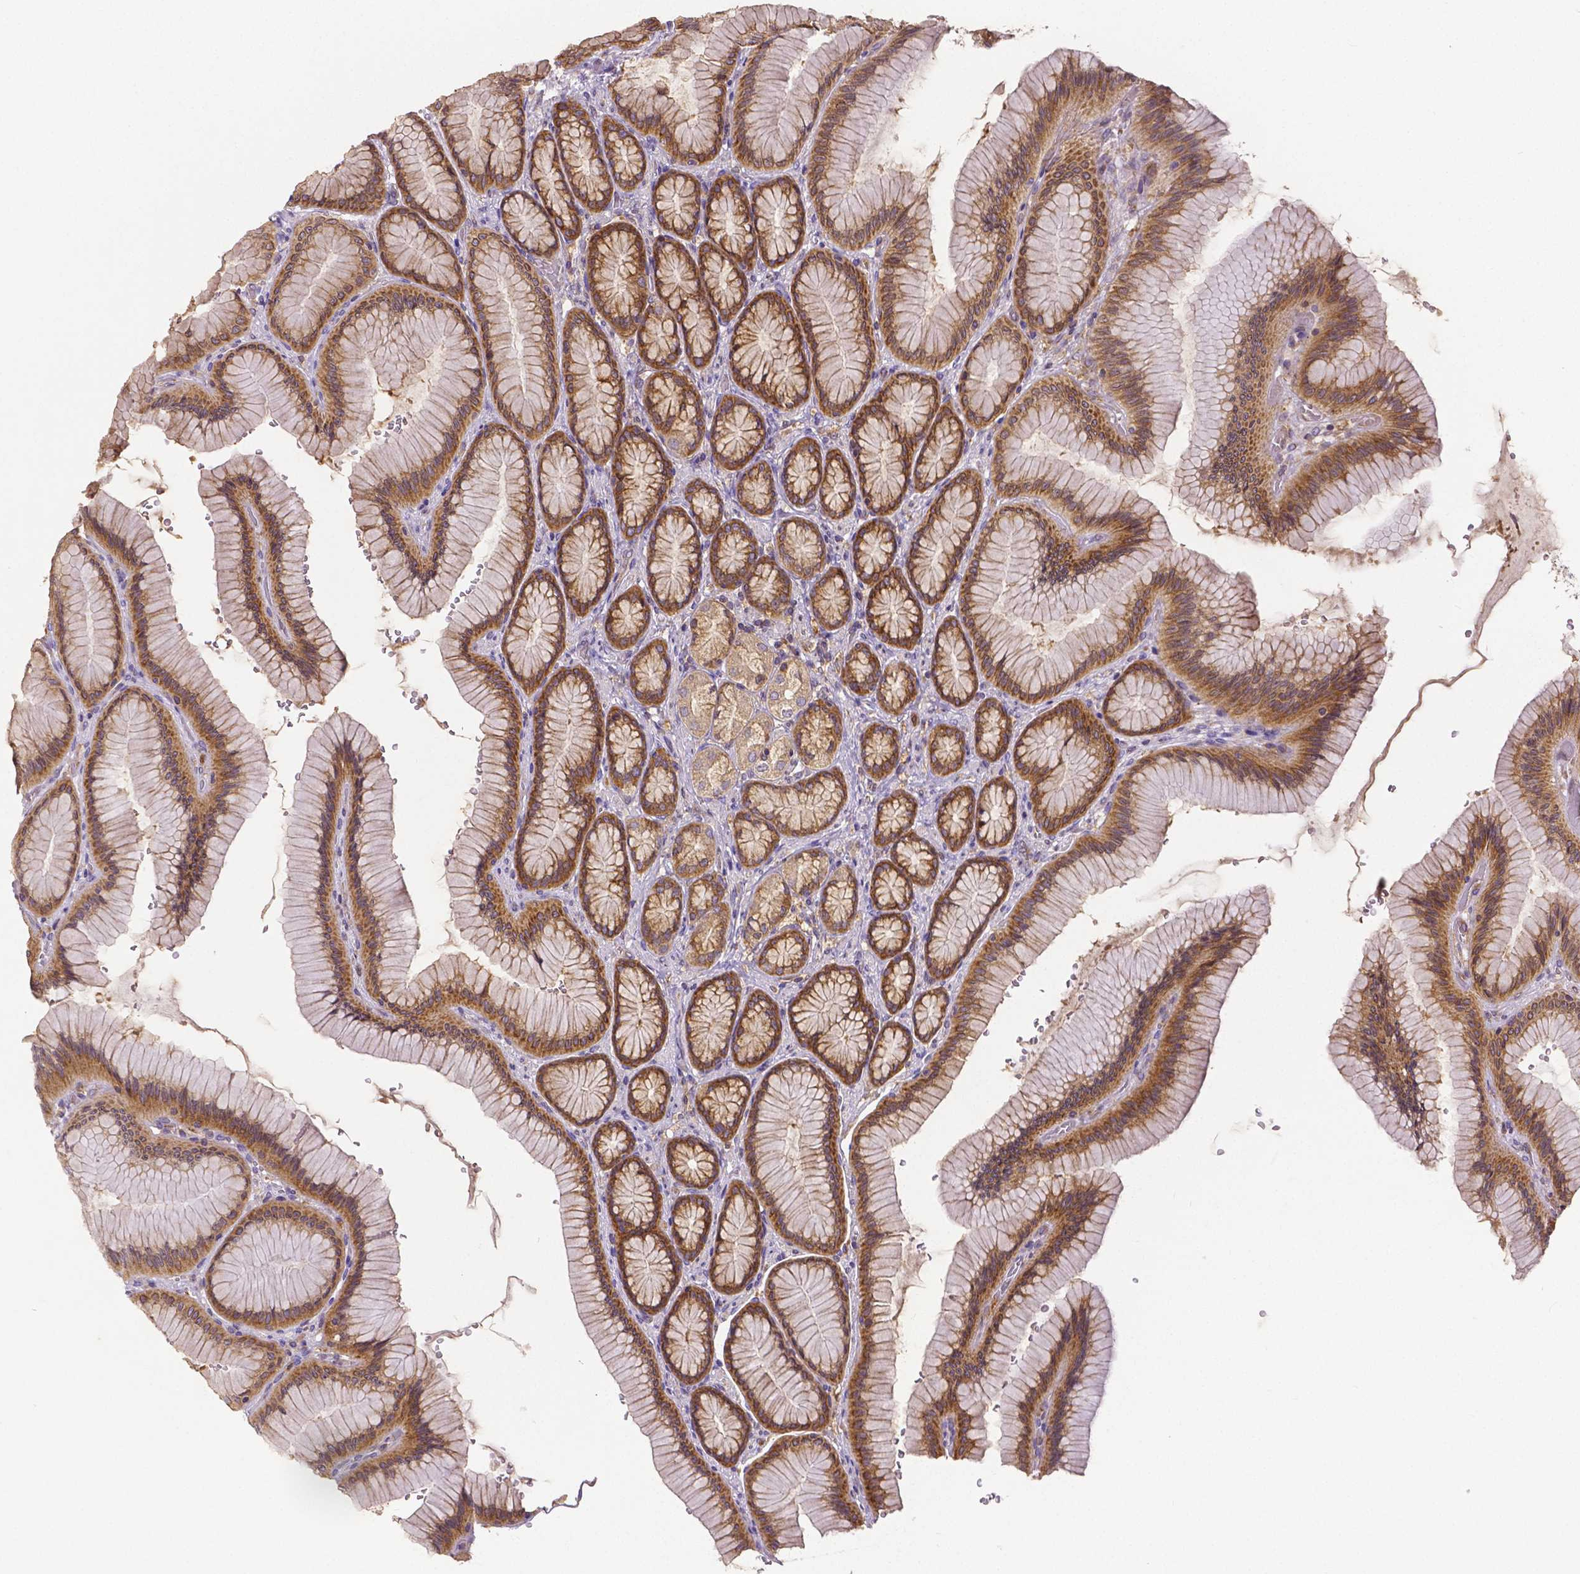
{"staining": {"intensity": "moderate", "quantity": ">75%", "location": "cytoplasmic/membranous"}, "tissue": "stomach", "cell_type": "Glandular cells", "image_type": "normal", "snomed": [{"axis": "morphology", "description": "Normal tissue, NOS"}, {"axis": "morphology", "description": "Adenocarcinoma, NOS"}, {"axis": "morphology", "description": "Adenocarcinoma, High grade"}, {"axis": "topography", "description": "Stomach, upper"}, {"axis": "topography", "description": "Stomach"}], "caption": "This is a histology image of immunohistochemistry (IHC) staining of normal stomach, which shows moderate positivity in the cytoplasmic/membranous of glandular cells.", "gene": "DICER1", "patient": {"sex": "female", "age": 65}}